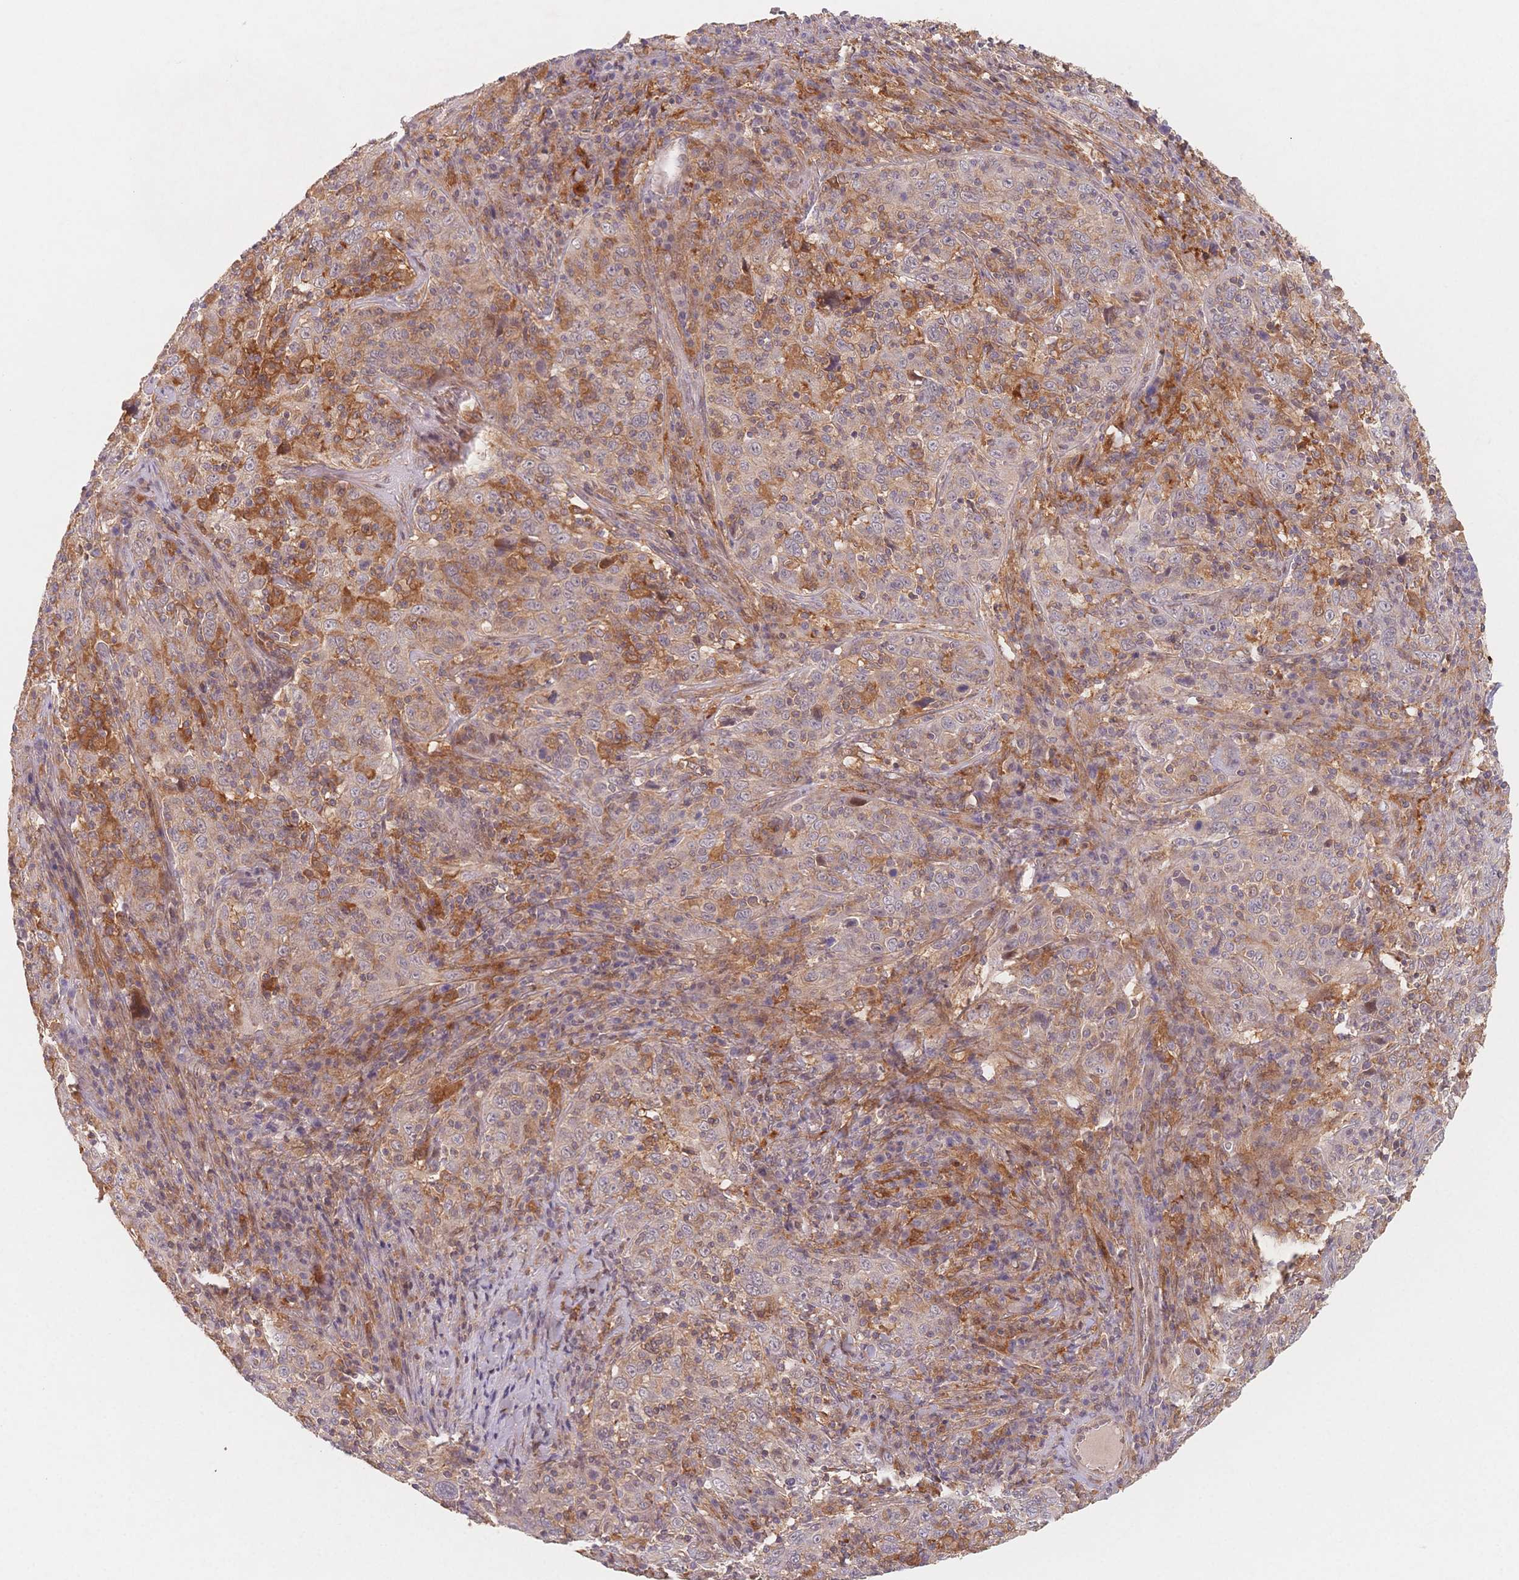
{"staining": {"intensity": "weak", "quantity": "<25%", "location": "cytoplasmic/membranous"}, "tissue": "cervical cancer", "cell_type": "Tumor cells", "image_type": "cancer", "snomed": [{"axis": "morphology", "description": "Squamous cell carcinoma, NOS"}, {"axis": "topography", "description": "Cervix"}], "caption": "Human squamous cell carcinoma (cervical) stained for a protein using immunohistochemistry (IHC) reveals no expression in tumor cells.", "gene": "C12orf75", "patient": {"sex": "female", "age": 46}}